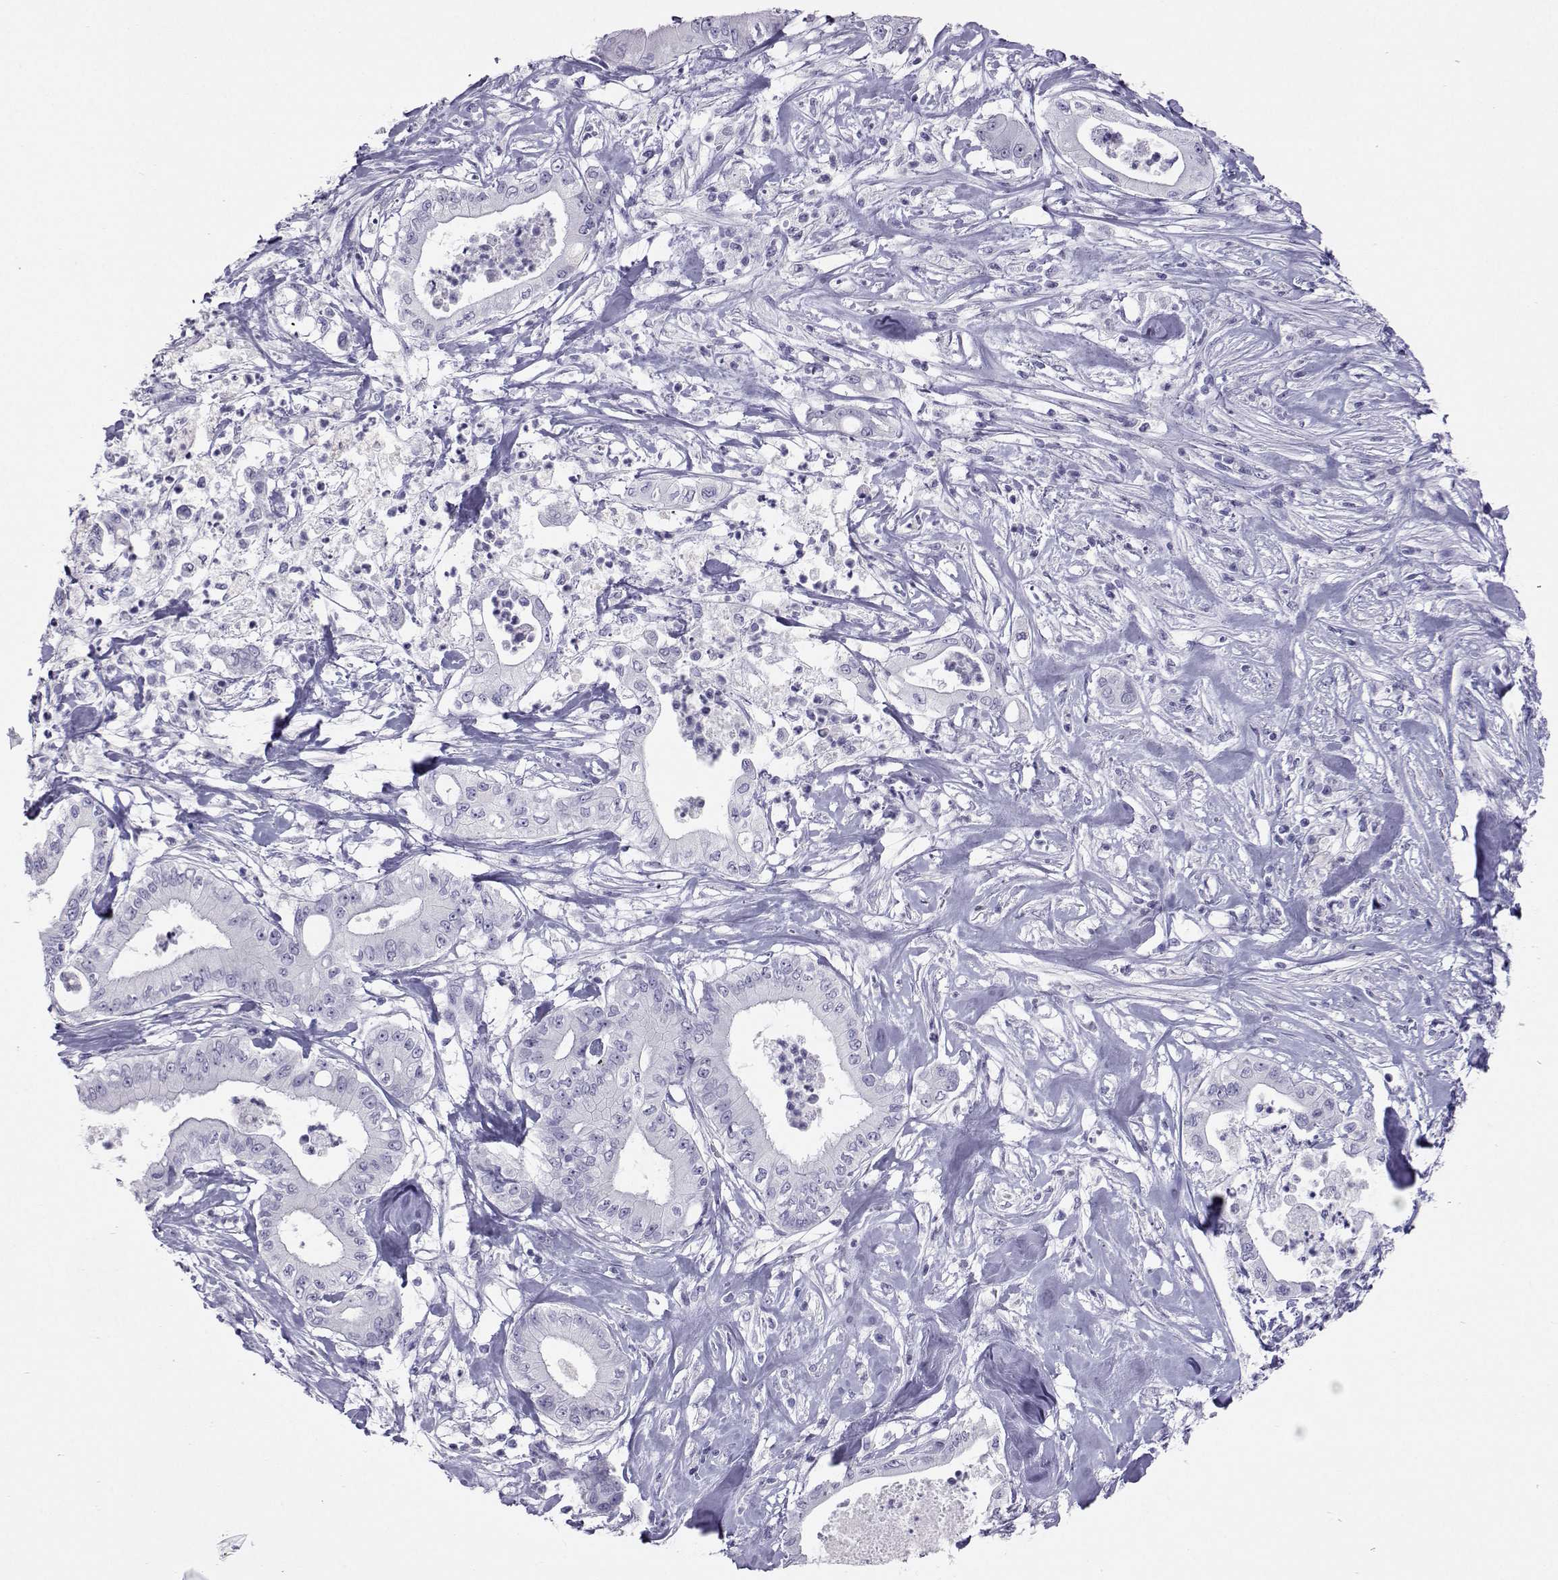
{"staining": {"intensity": "negative", "quantity": "none", "location": "none"}, "tissue": "pancreatic cancer", "cell_type": "Tumor cells", "image_type": "cancer", "snomed": [{"axis": "morphology", "description": "Adenocarcinoma, NOS"}, {"axis": "topography", "description": "Pancreas"}], "caption": "DAB (3,3'-diaminobenzidine) immunohistochemical staining of human pancreatic adenocarcinoma reveals no significant staining in tumor cells. (DAB immunohistochemistry (IHC), high magnification).", "gene": "PLIN4", "patient": {"sex": "male", "age": 71}}